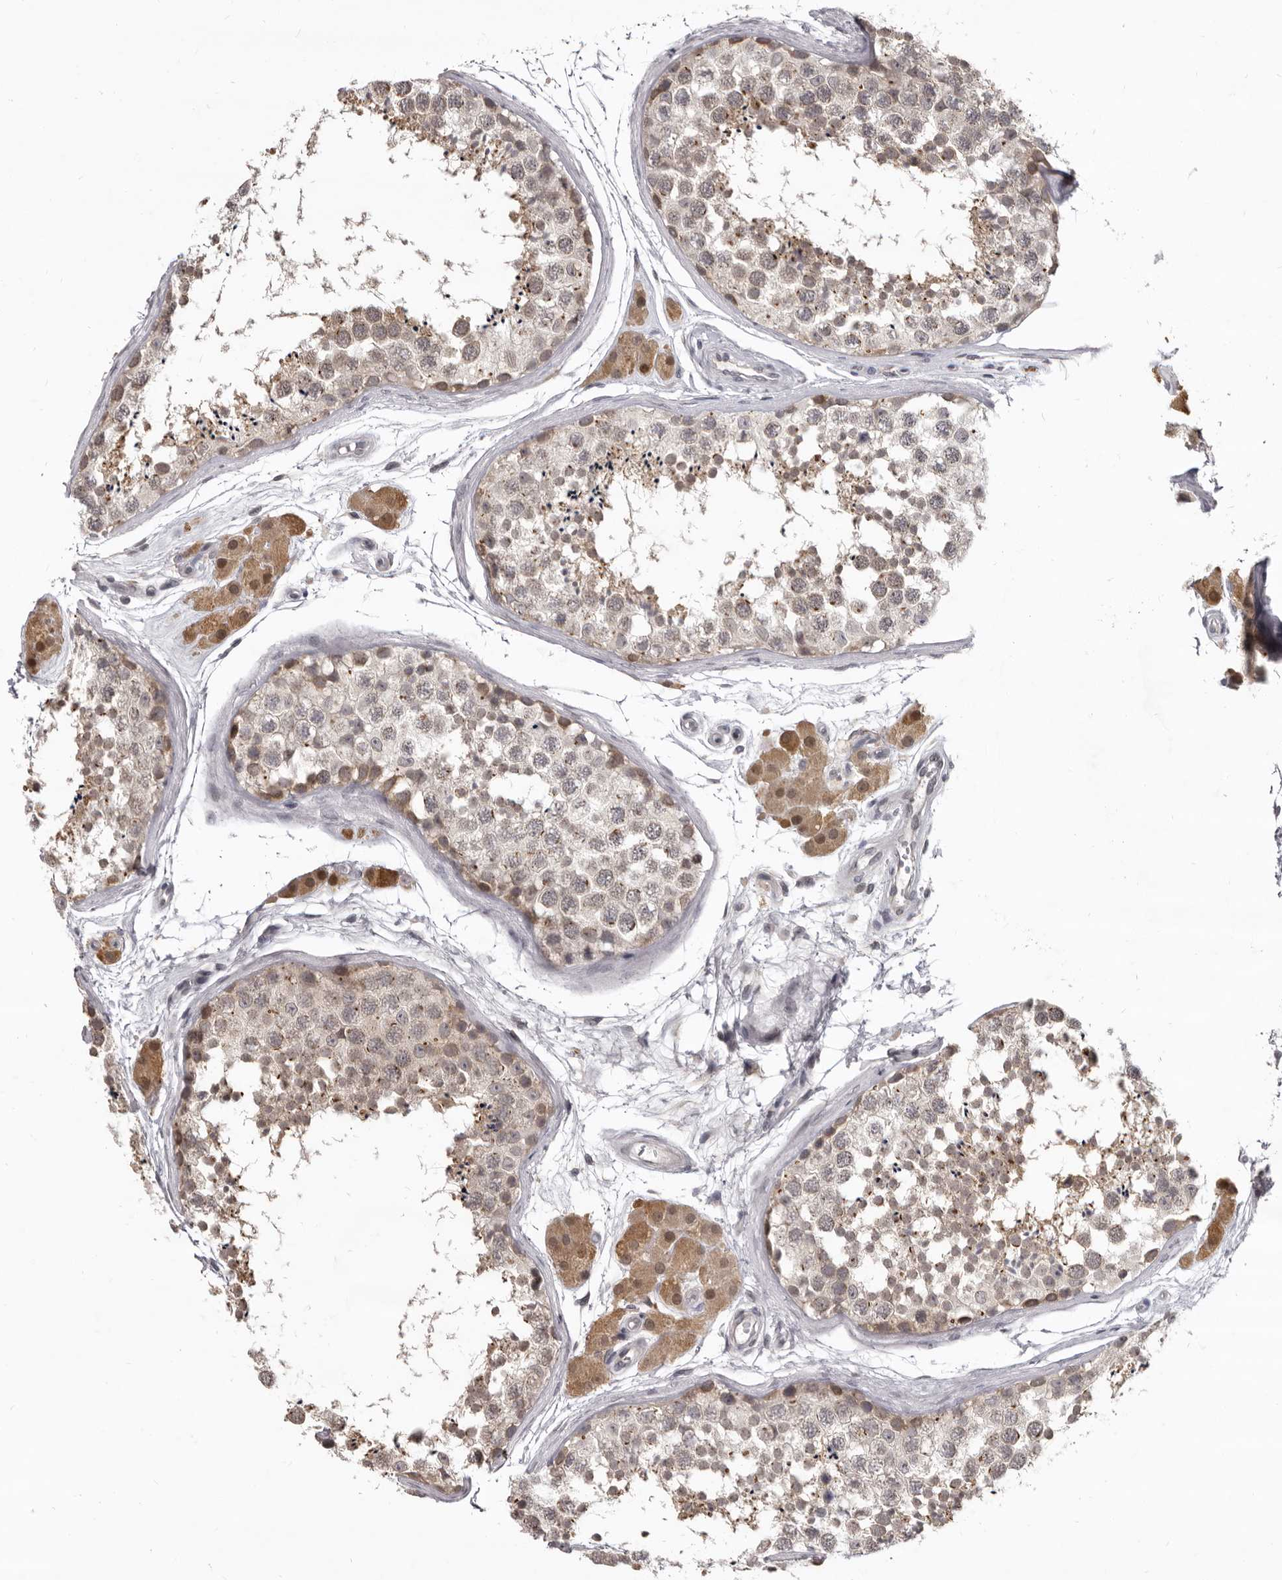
{"staining": {"intensity": "weak", "quantity": "25%-75%", "location": "cytoplasmic/membranous"}, "tissue": "testis", "cell_type": "Cells in seminiferous ducts", "image_type": "normal", "snomed": [{"axis": "morphology", "description": "Normal tissue, NOS"}, {"axis": "topography", "description": "Testis"}], "caption": "Human testis stained for a protein (brown) shows weak cytoplasmic/membranous positive positivity in about 25%-75% of cells in seminiferous ducts.", "gene": "SULT1E1", "patient": {"sex": "male", "age": 56}}